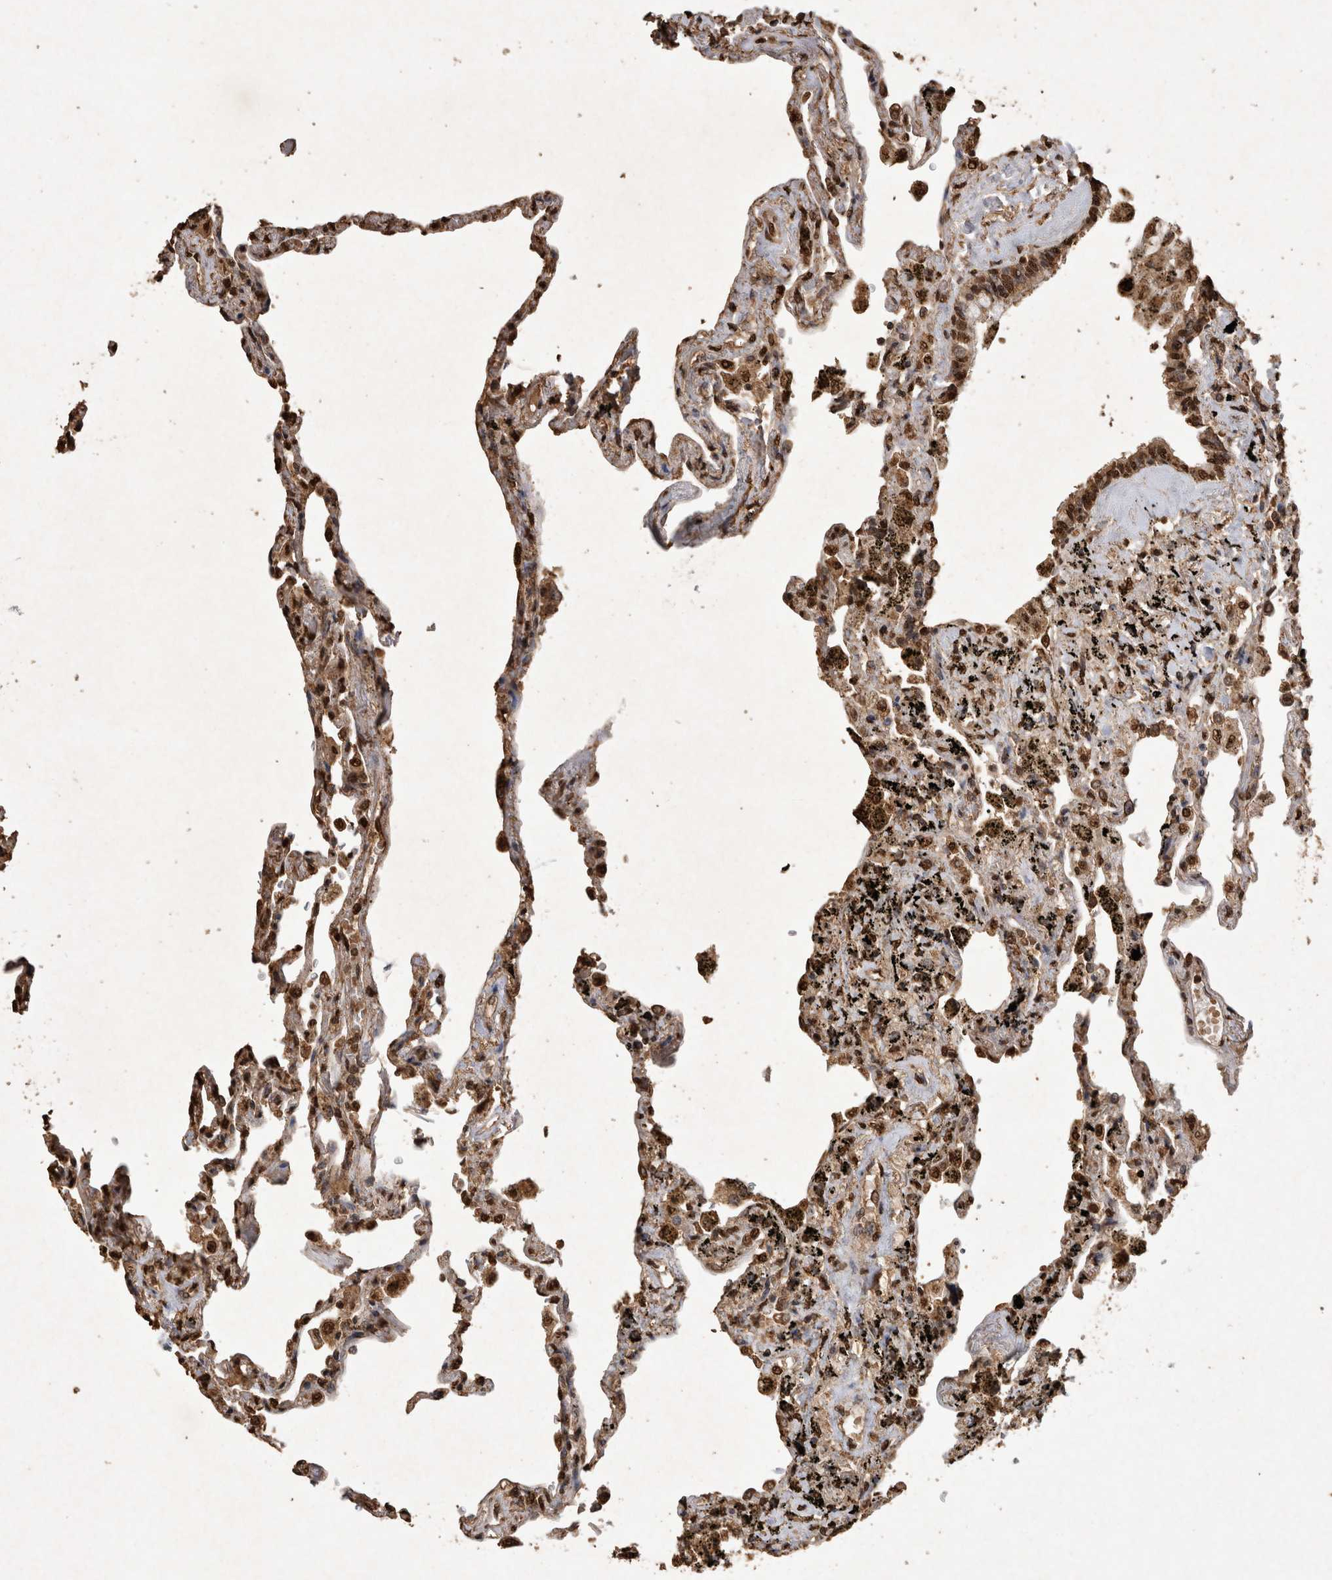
{"staining": {"intensity": "moderate", "quantity": ">75%", "location": "nuclear"}, "tissue": "lung", "cell_type": "Alveolar cells", "image_type": "normal", "snomed": [{"axis": "morphology", "description": "Normal tissue, NOS"}, {"axis": "topography", "description": "Lung"}], "caption": "Immunohistochemical staining of normal human lung exhibits >75% levels of moderate nuclear protein staining in about >75% of alveolar cells. The staining was performed using DAB (3,3'-diaminobenzidine) to visualize the protein expression in brown, while the nuclei were stained in blue with hematoxylin (Magnification: 20x).", "gene": "OAS2", "patient": {"sex": "male", "age": 59}}